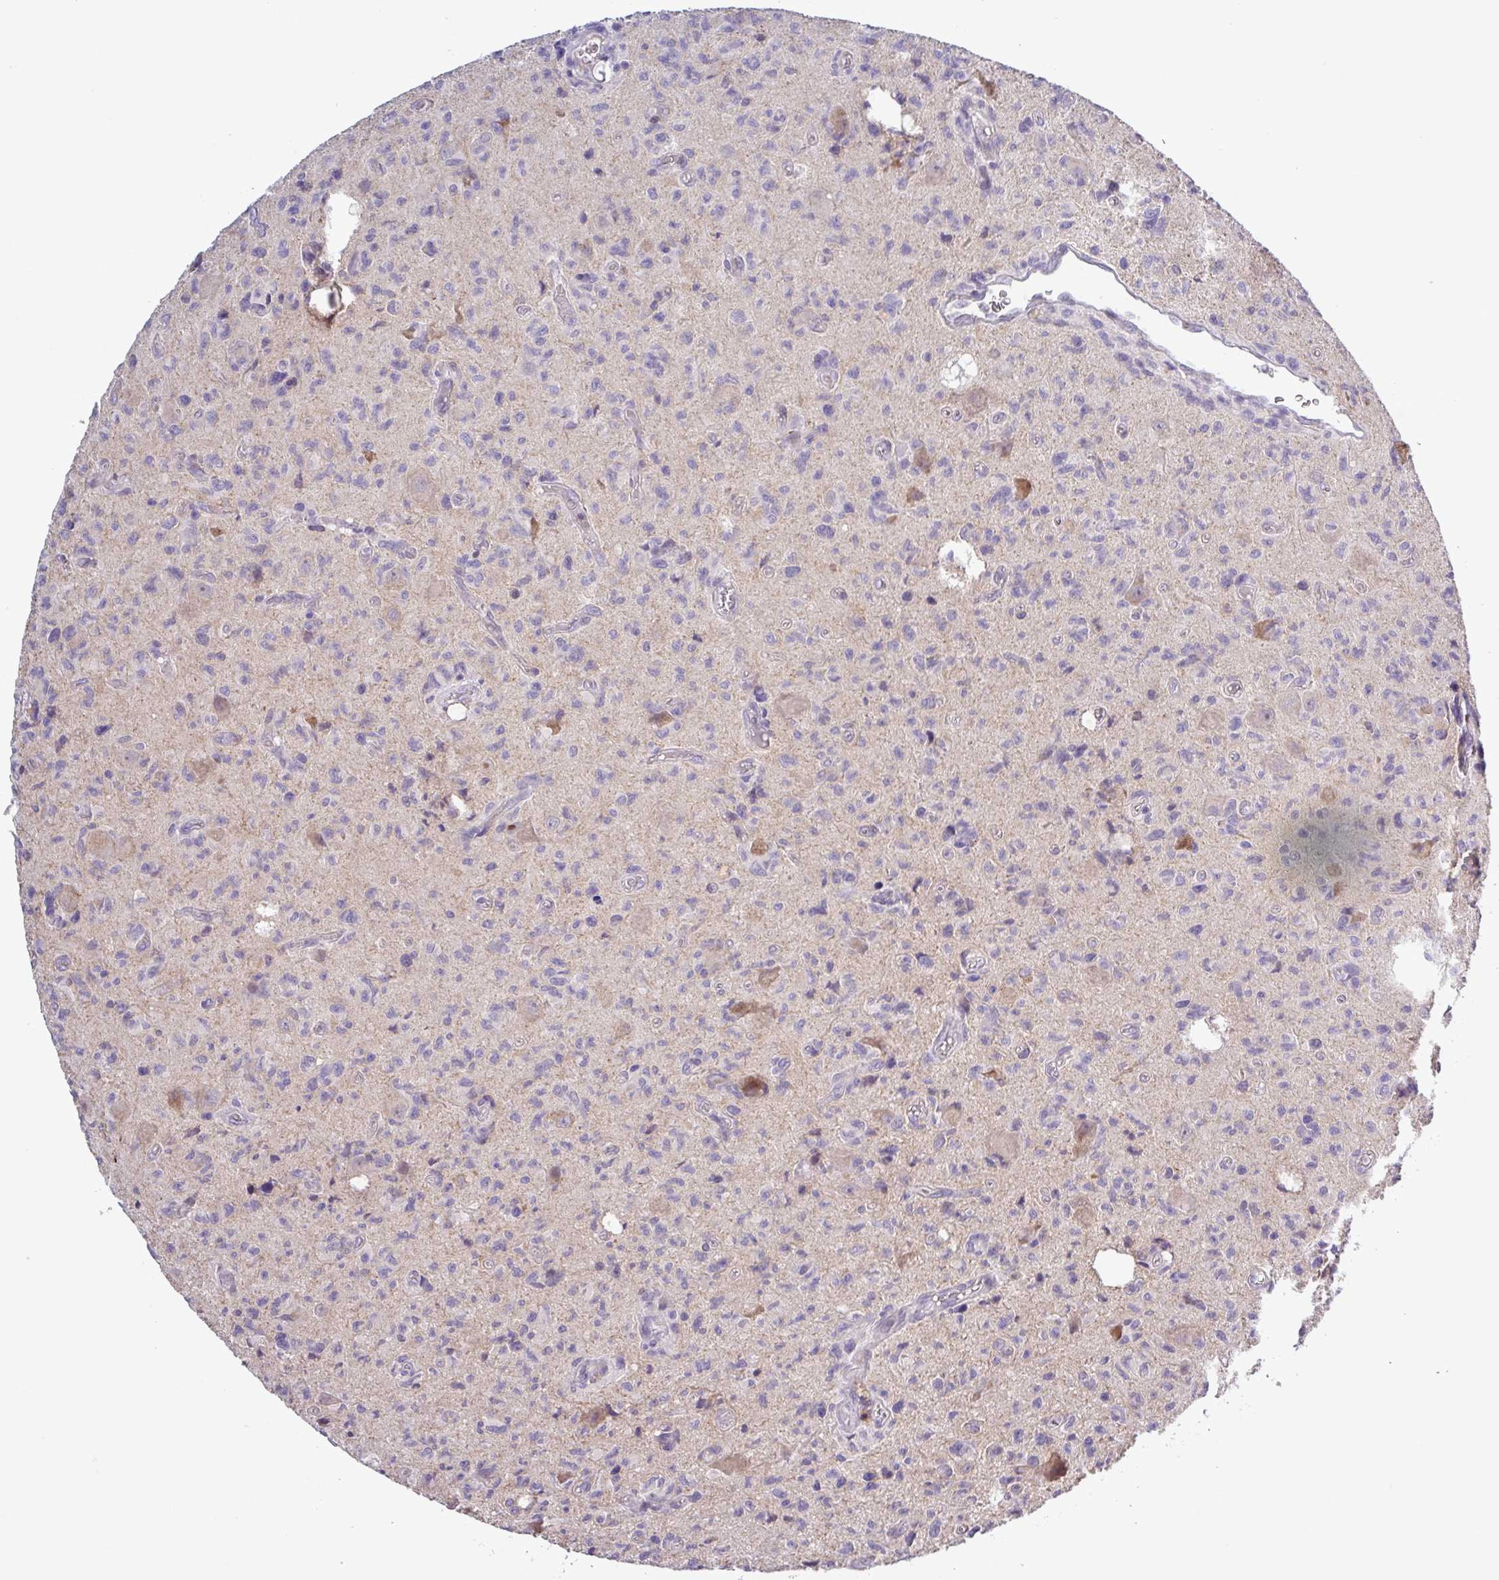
{"staining": {"intensity": "negative", "quantity": "none", "location": "none"}, "tissue": "glioma", "cell_type": "Tumor cells", "image_type": "cancer", "snomed": [{"axis": "morphology", "description": "Glioma, malignant, High grade"}, {"axis": "topography", "description": "Brain"}], "caption": "Tumor cells are negative for protein expression in human high-grade glioma (malignant). (DAB (3,3'-diaminobenzidine) immunohistochemistry, high magnification).", "gene": "SFTPB", "patient": {"sex": "male", "age": 76}}